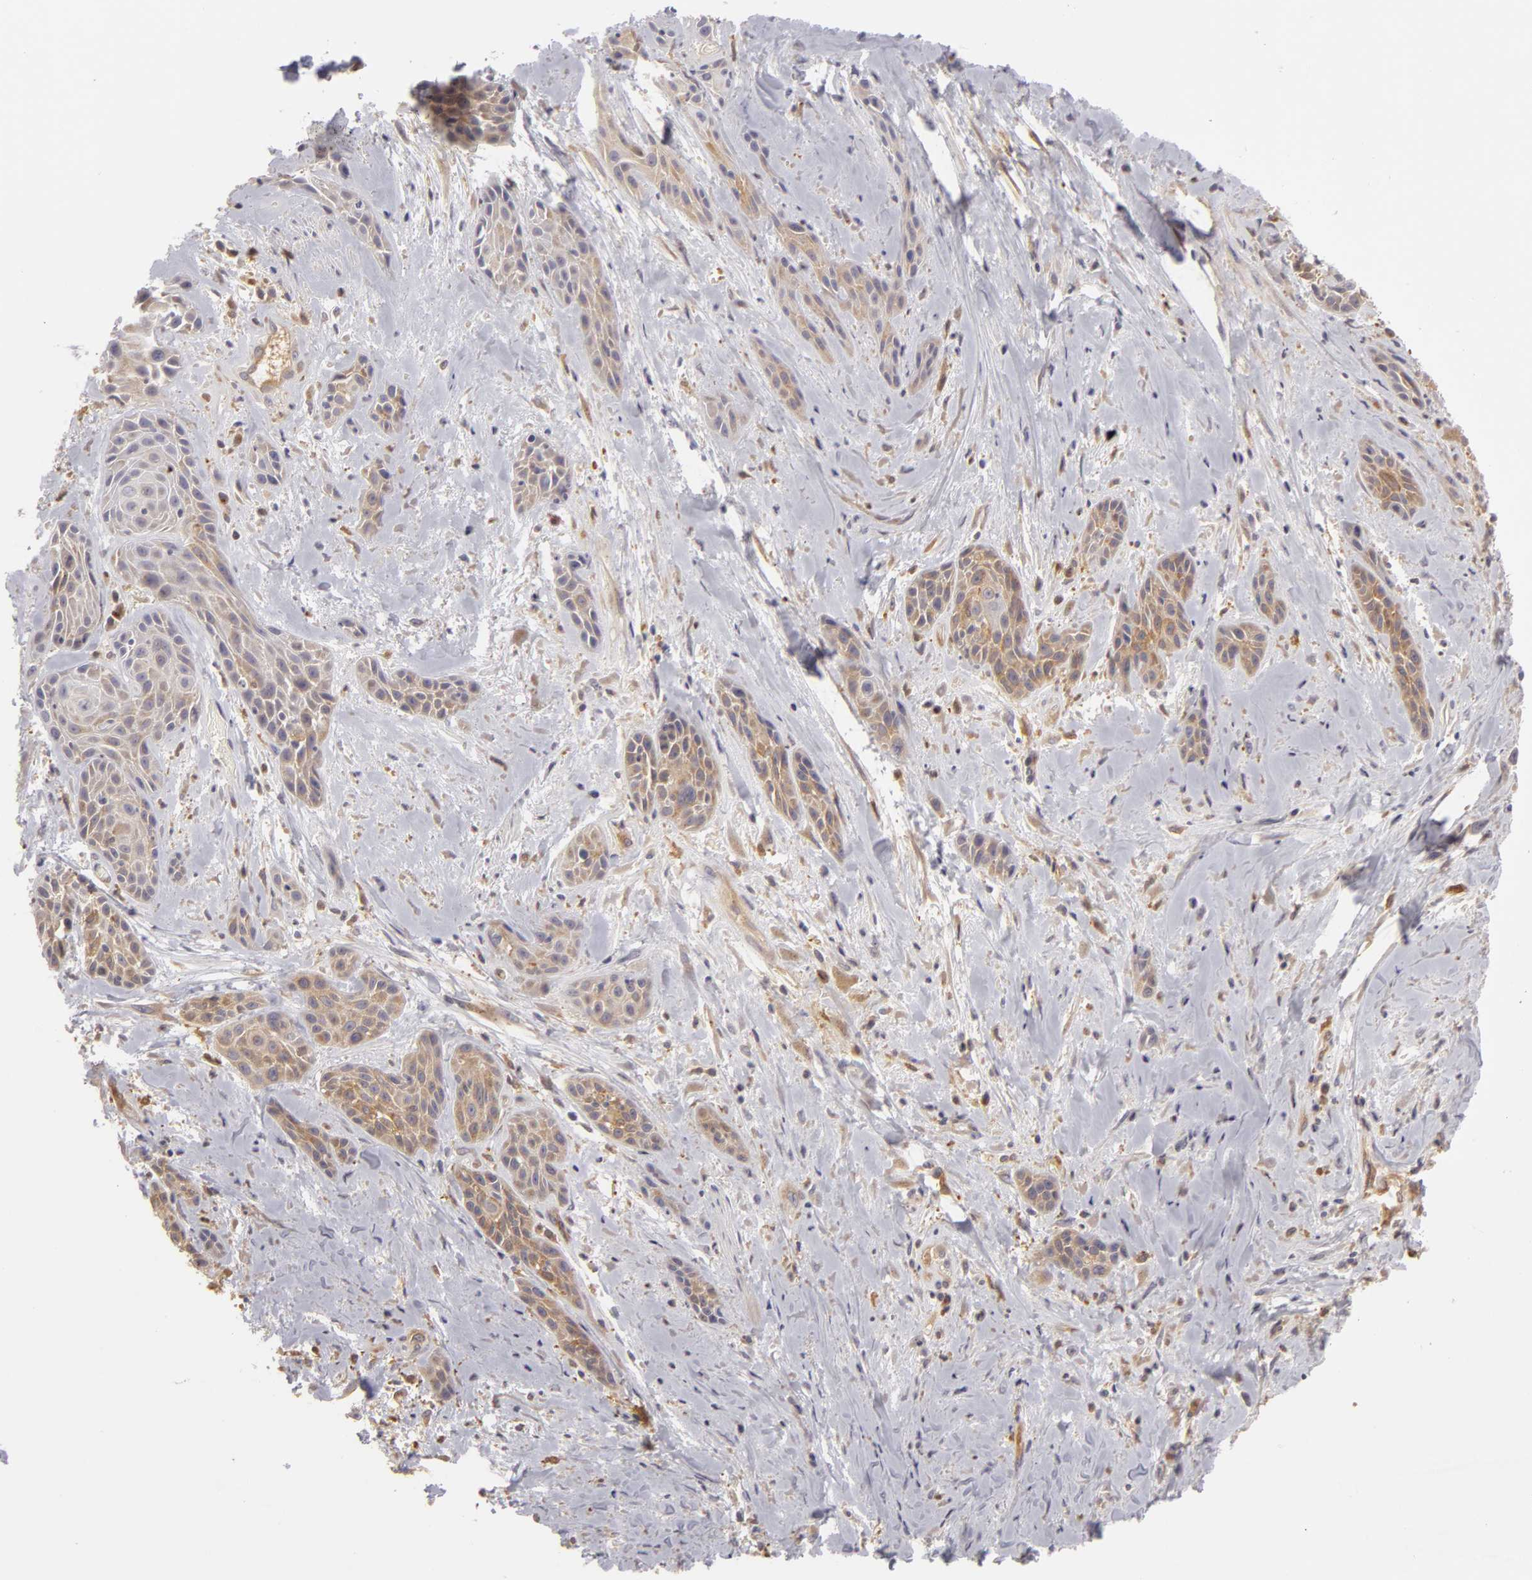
{"staining": {"intensity": "weak", "quantity": ">75%", "location": "cytoplasmic/membranous"}, "tissue": "skin cancer", "cell_type": "Tumor cells", "image_type": "cancer", "snomed": [{"axis": "morphology", "description": "Squamous cell carcinoma, NOS"}, {"axis": "topography", "description": "Skin"}, {"axis": "topography", "description": "Anal"}], "caption": "Skin squamous cell carcinoma stained with a protein marker displays weak staining in tumor cells.", "gene": "ZNF229", "patient": {"sex": "male", "age": 64}}